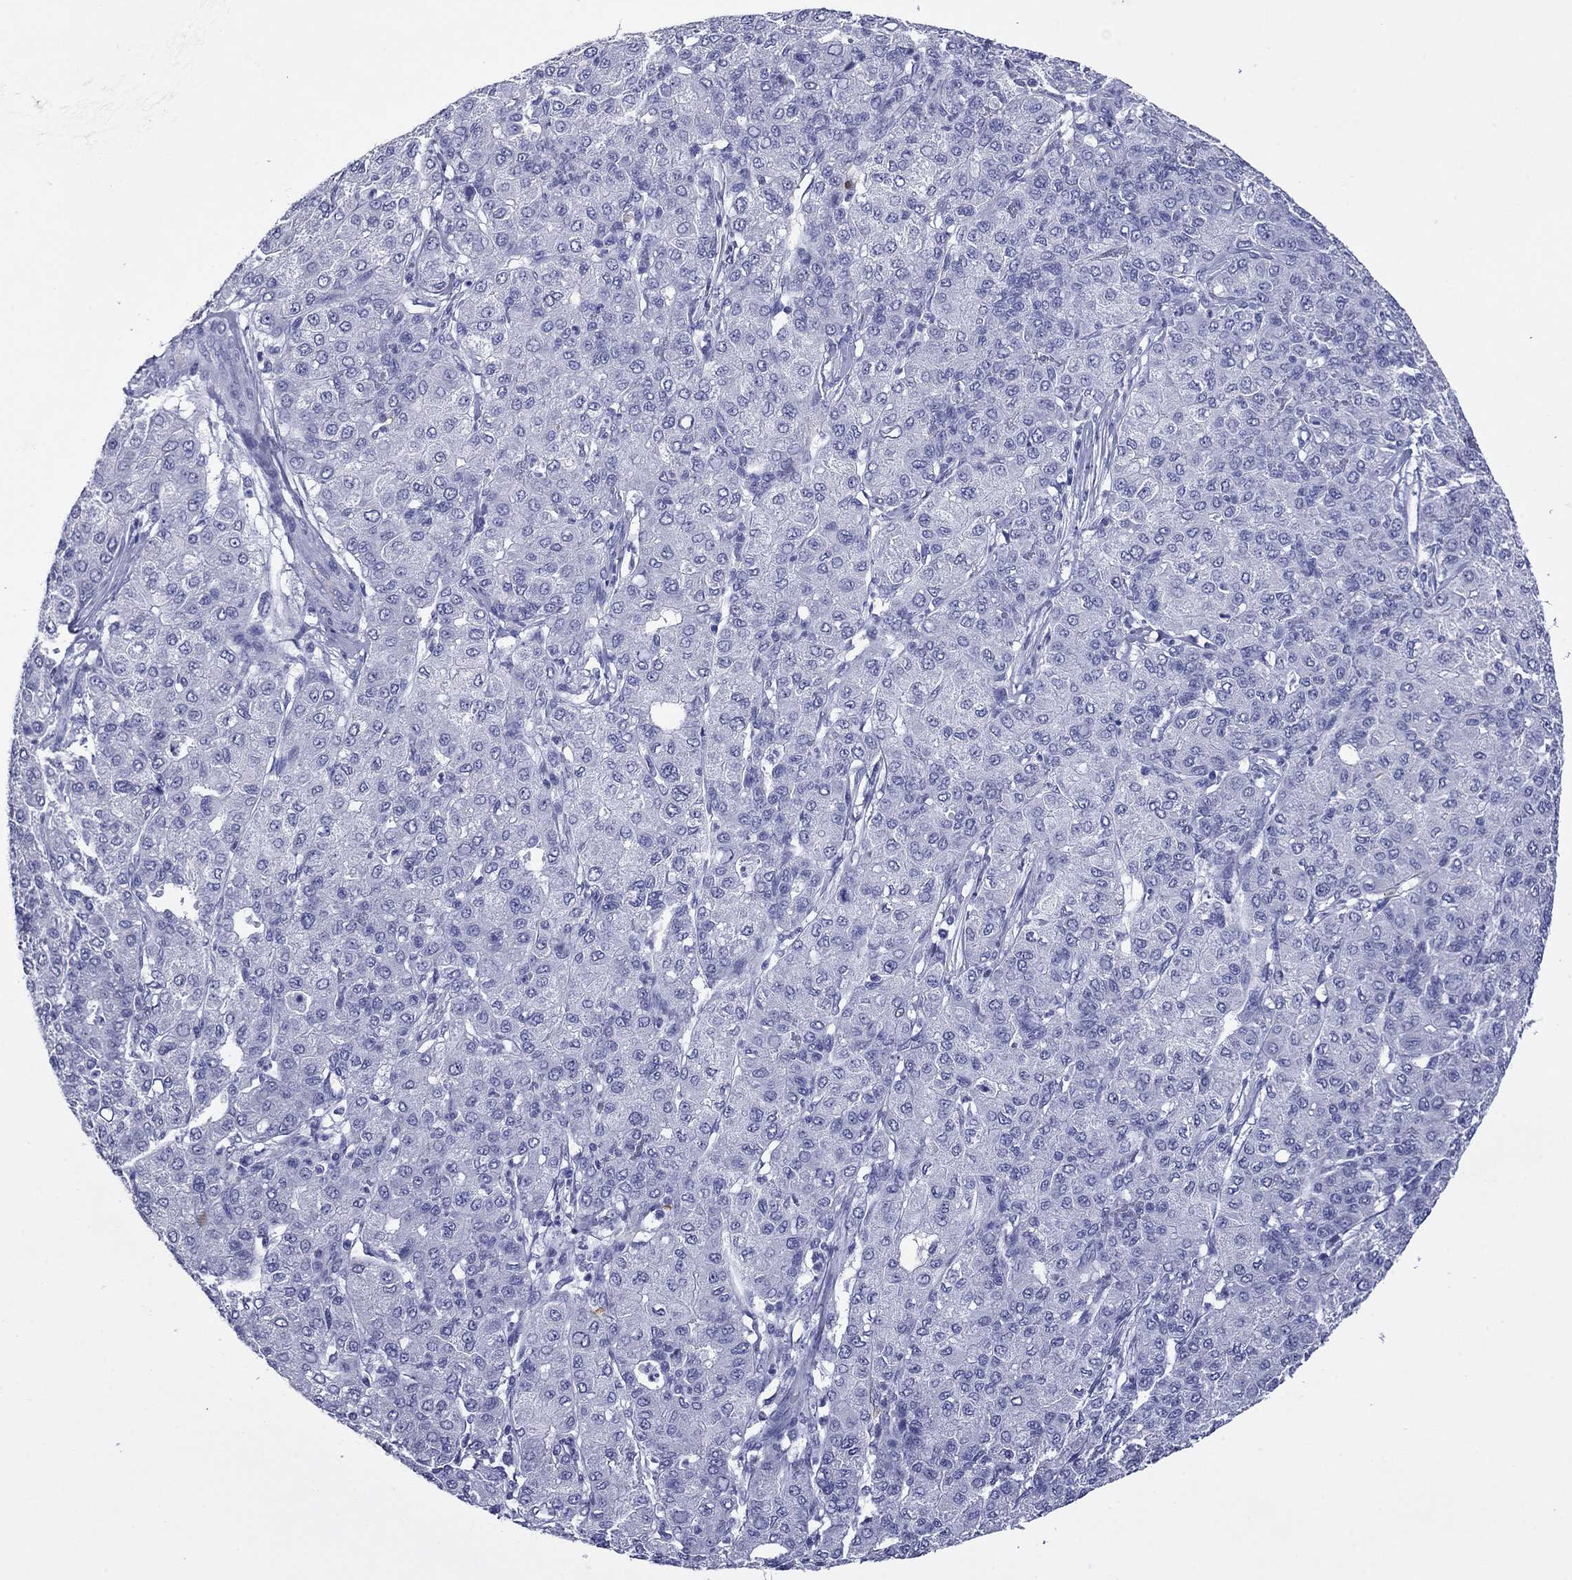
{"staining": {"intensity": "negative", "quantity": "none", "location": "none"}, "tissue": "liver cancer", "cell_type": "Tumor cells", "image_type": "cancer", "snomed": [{"axis": "morphology", "description": "Carcinoma, Hepatocellular, NOS"}, {"axis": "topography", "description": "Liver"}], "caption": "A high-resolution photomicrograph shows immunohistochemistry (IHC) staining of hepatocellular carcinoma (liver), which shows no significant positivity in tumor cells.", "gene": "ROM1", "patient": {"sex": "male", "age": 65}}